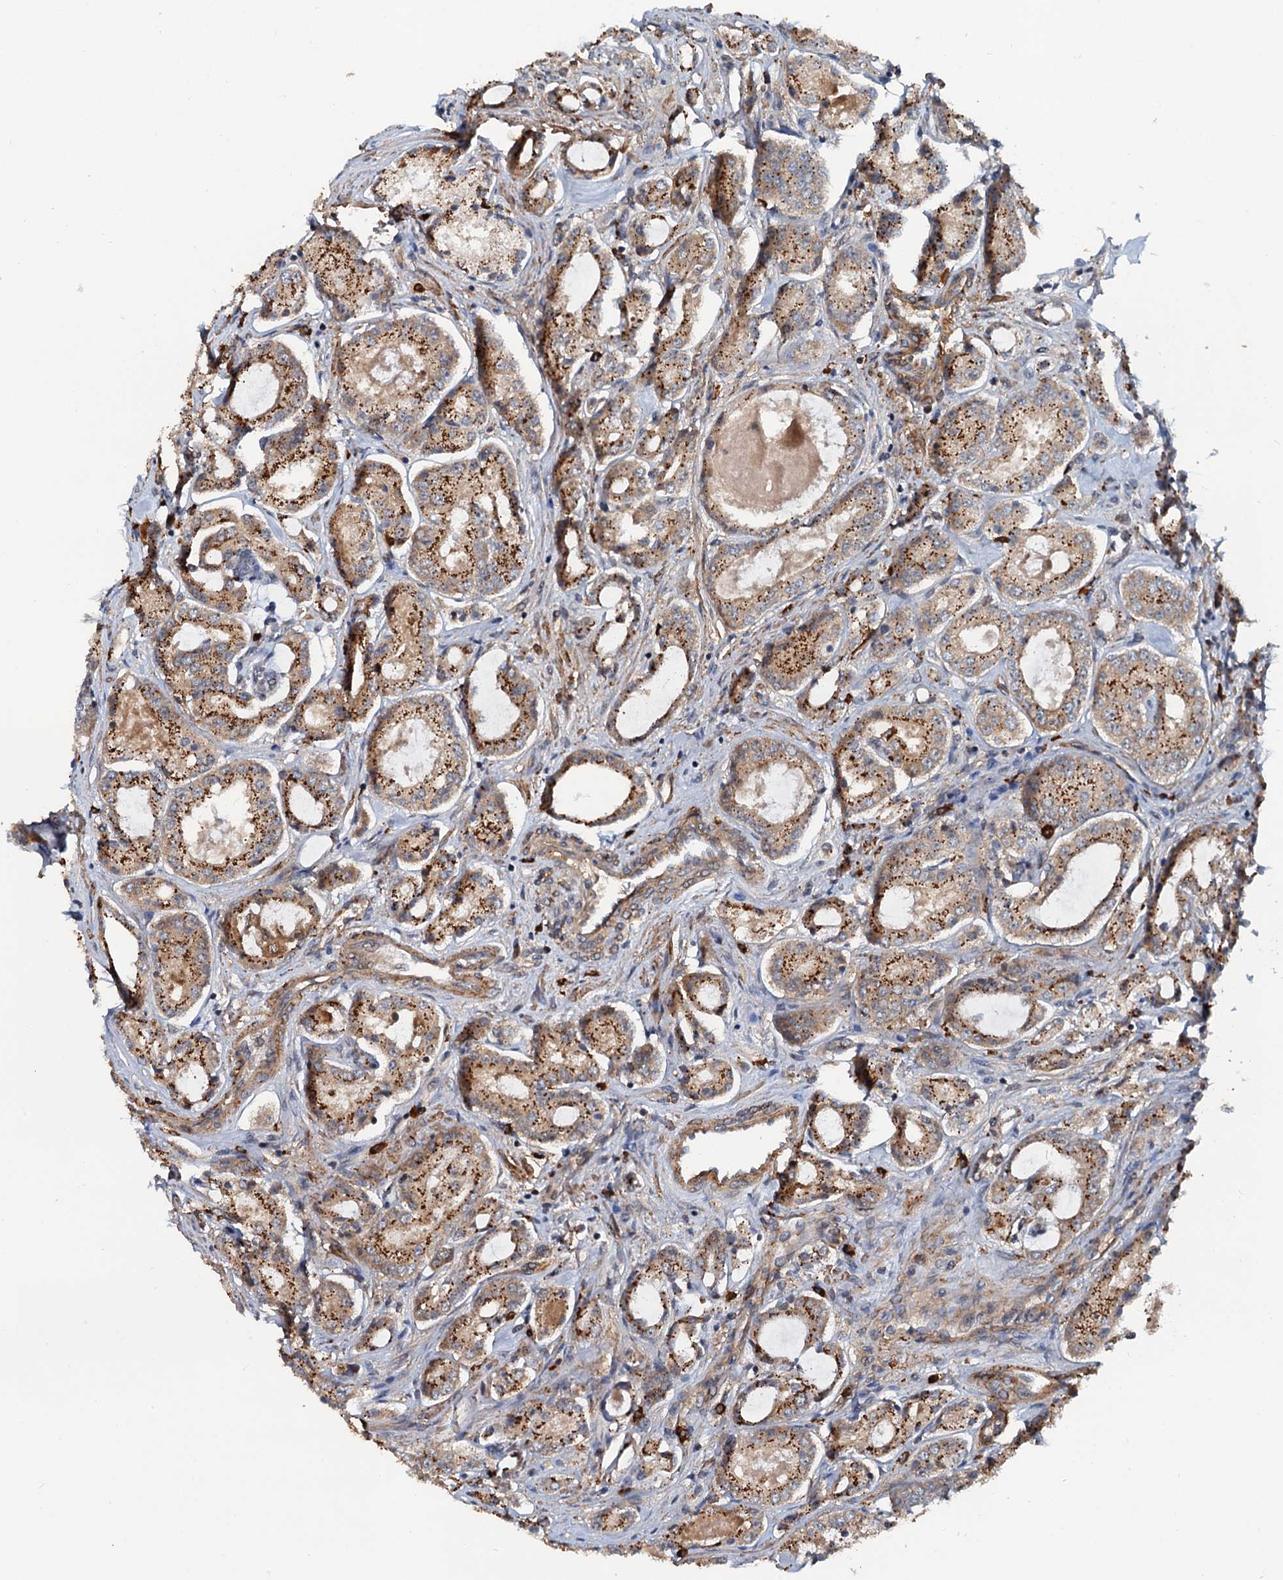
{"staining": {"intensity": "moderate", "quantity": ">75%", "location": "cytoplasmic/membranous"}, "tissue": "prostate cancer", "cell_type": "Tumor cells", "image_type": "cancer", "snomed": [{"axis": "morphology", "description": "Adenocarcinoma, Low grade"}, {"axis": "topography", "description": "Prostate"}], "caption": "This image exhibits IHC staining of human prostate low-grade adenocarcinoma, with medium moderate cytoplasmic/membranous staining in approximately >75% of tumor cells.", "gene": "AAGAB", "patient": {"sex": "male", "age": 68}}